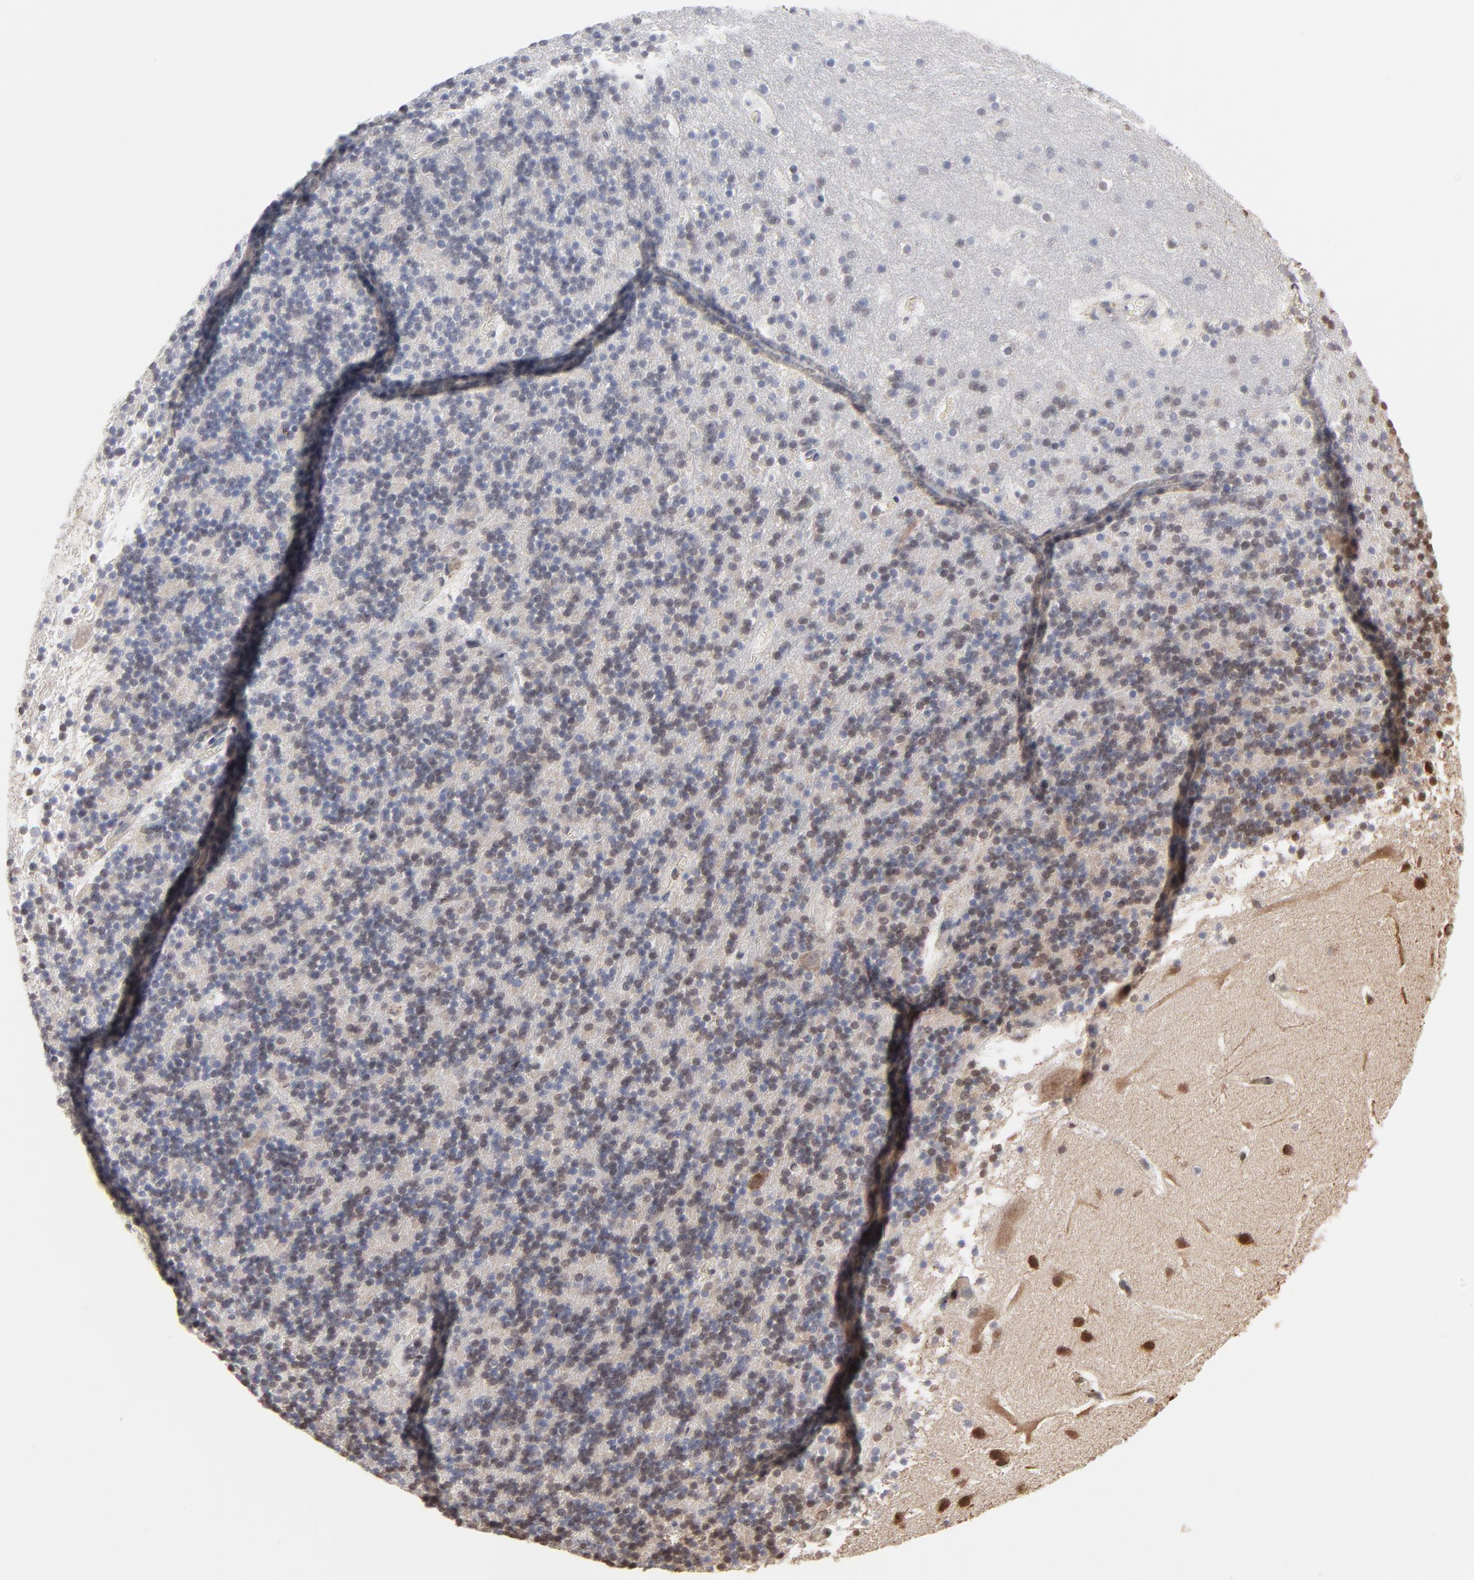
{"staining": {"intensity": "weak", "quantity": "25%-75%", "location": "cytoplasmic/membranous"}, "tissue": "cerebellum", "cell_type": "Cells in granular layer", "image_type": "normal", "snomed": [{"axis": "morphology", "description": "Normal tissue, NOS"}, {"axis": "topography", "description": "Cerebellum"}], "caption": "IHC (DAB (3,3'-diaminobenzidine)) staining of normal cerebellum displays weak cytoplasmic/membranous protein positivity in about 25%-75% of cells in granular layer.", "gene": "CHM", "patient": {"sex": "male", "age": 45}}